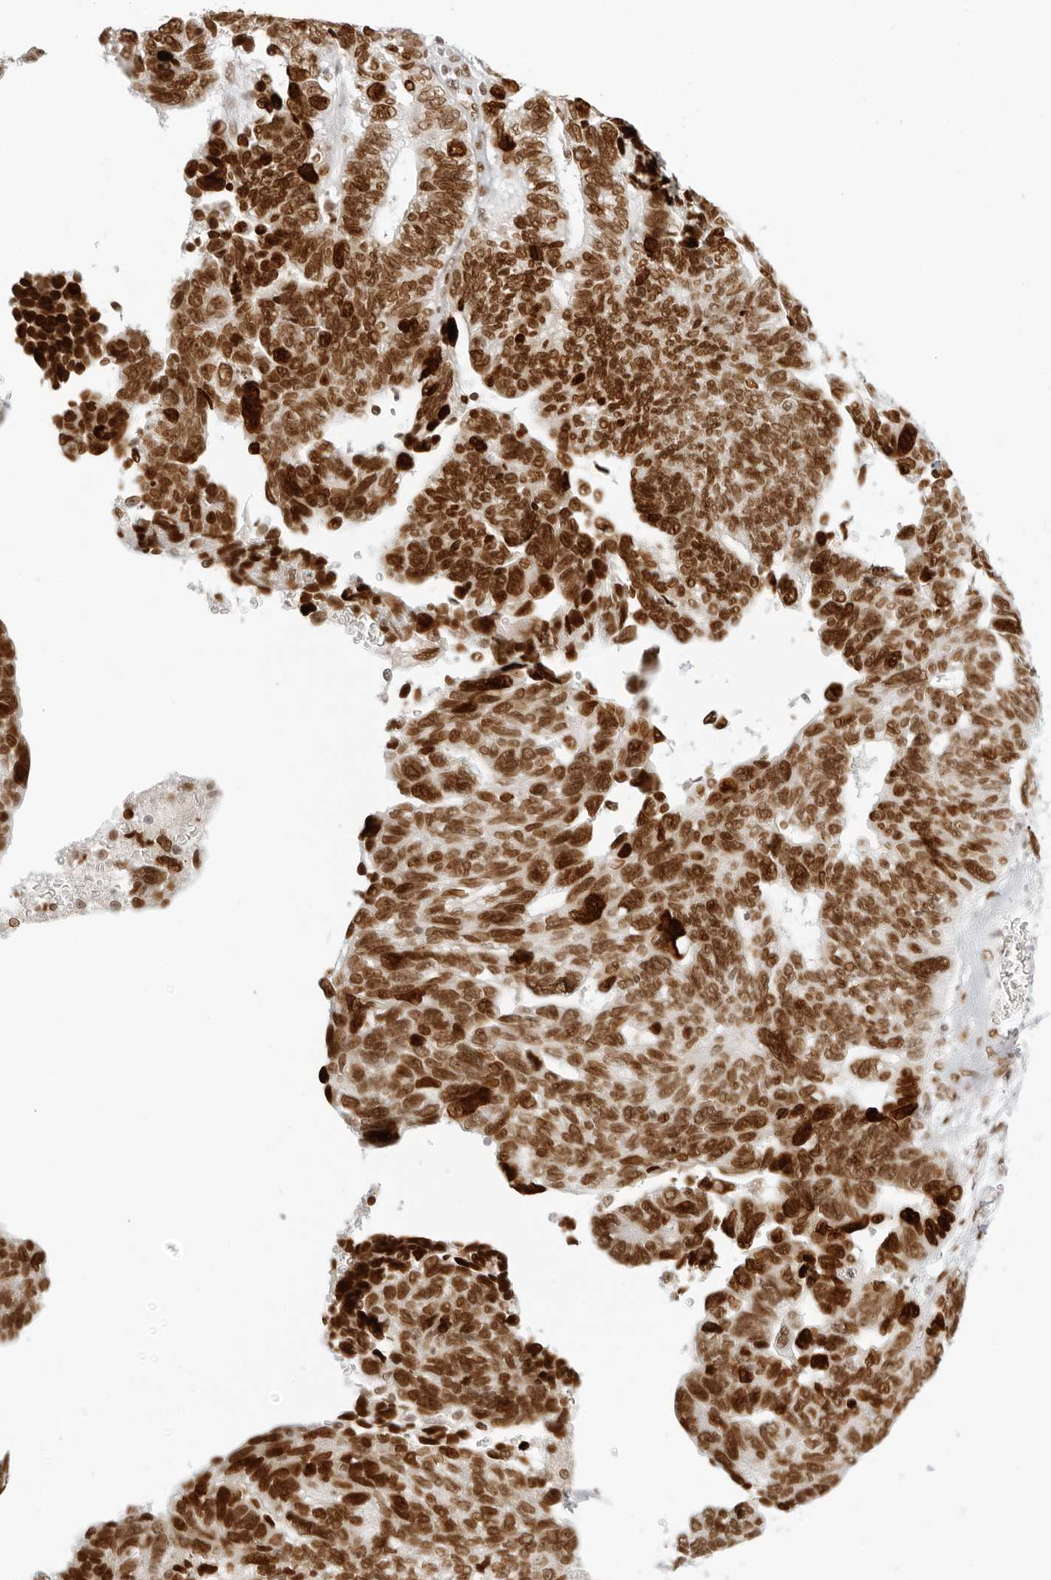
{"staining": {"intensity": "moderate", "quantity": ">75%", "location": "nuclear"}, "tissue": "ovarian cancer", "cell_type": "Tumor cells", "image_type": "cancer", "snomed": [{"axis": "morphology", "description": "Cystadenocarcinoma, serous, NOS"}, {"axis": "topography", "description": "Ovary"}], "caption": "The micrograph shows a brown stain indicating the presence of a protein in the nuclear of tumor cells in ovarian serous cystadenocarcinoma. The staining was performed using DAB to visualize the protein expression in brown, while the nuclei were stained in blue with hematoxylin (Magnification: 20x).", "gene": "RCC1", "patient": {"sex": "female", "age": 79}}